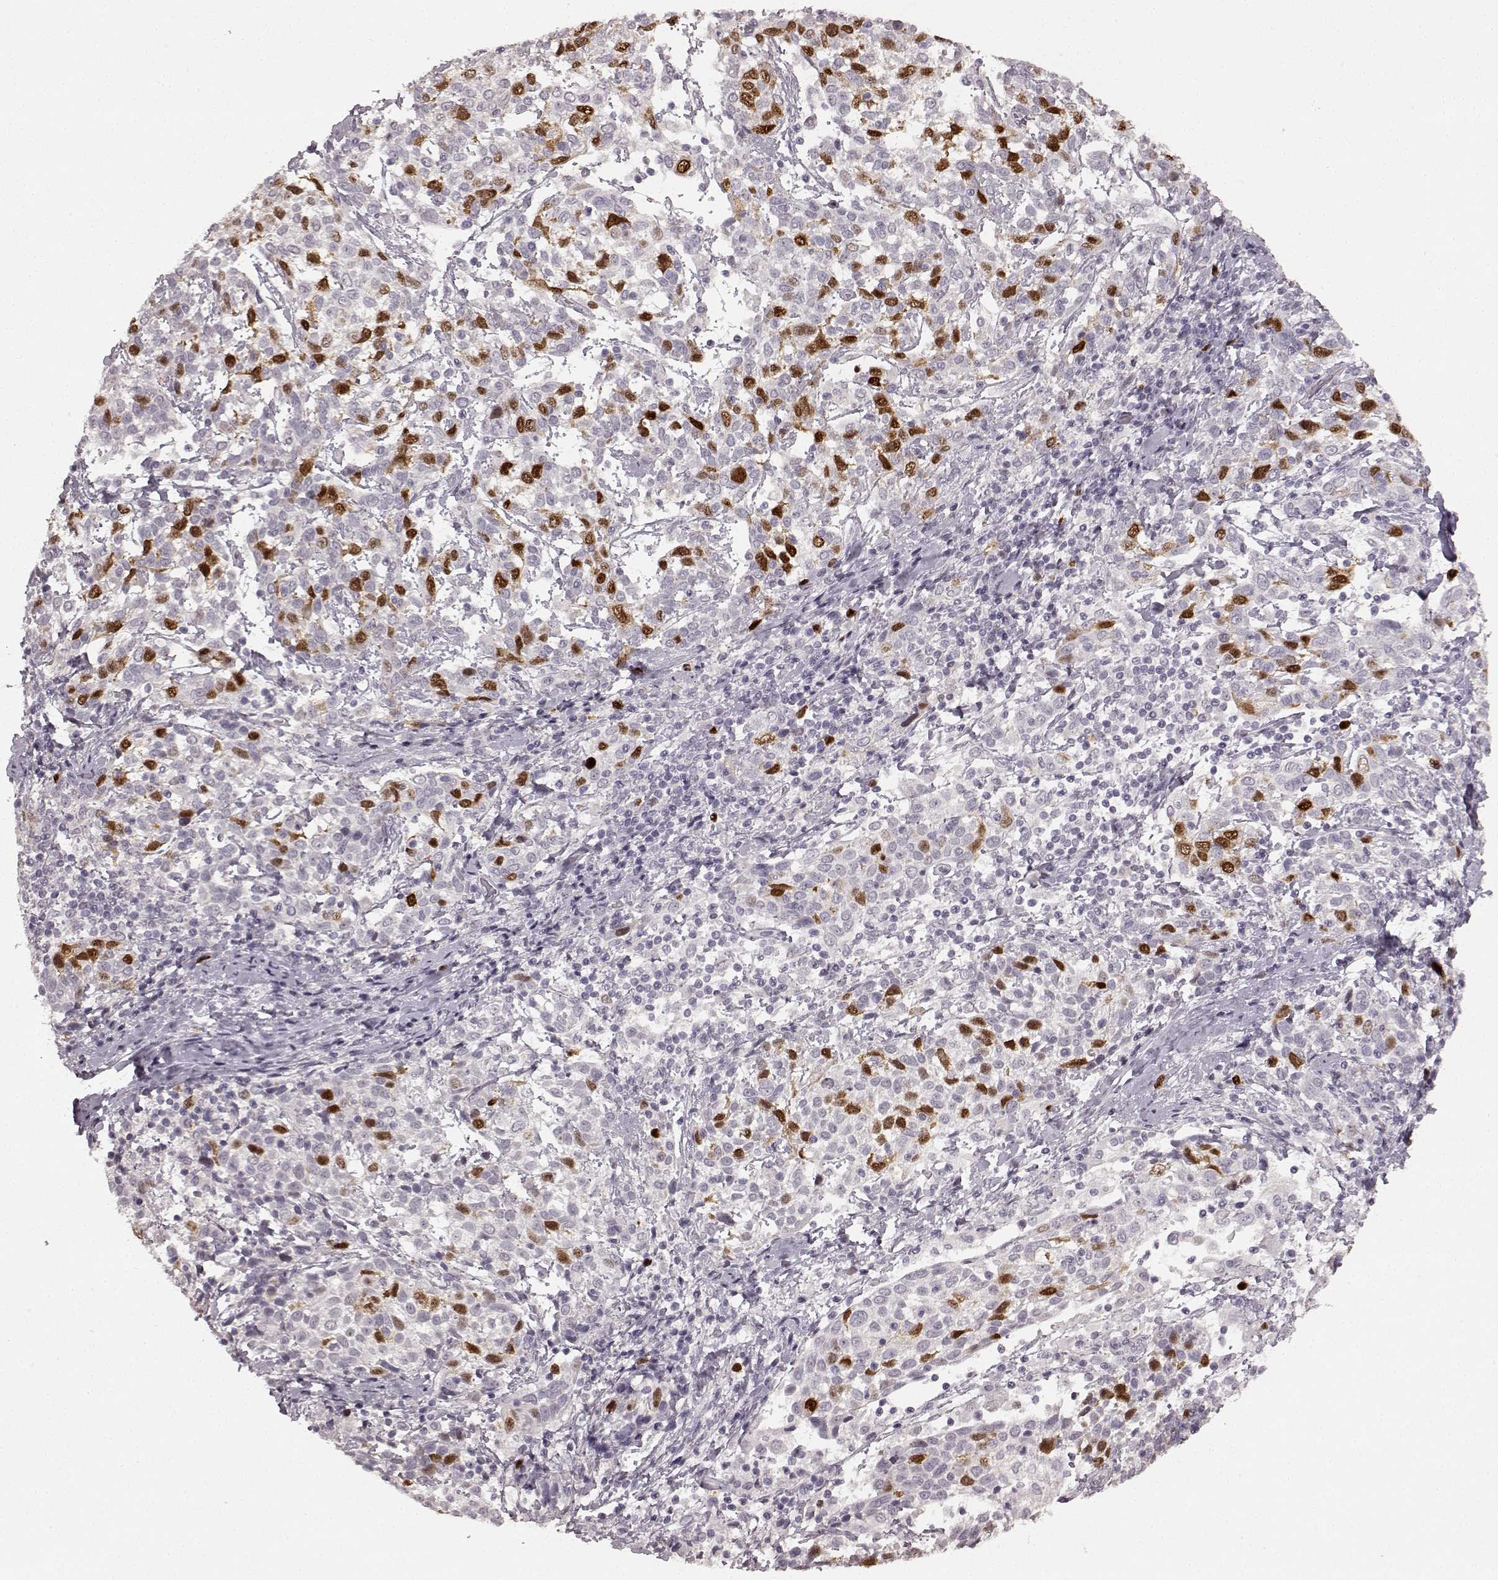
{"staining": {"intensity": "strong", "quantity": "25%-75%", "location": "nuclear"}, "tissue": "cervical cancer", "cell_type": "Tumor cells", "image_type": "cancer", "snomed": [{"axis": "morphology", "description": "Squamous cell carcinoma, NOS"}, {"axis": "topography", "description": "Cervix"}], "caption": "About 25%-75% of tumor cells in cervical cancer display strong nuclear protein staining as visualized by brown immunohistochemical staining.", "gene": "CCNA2", "patient": {"sex": "female", "age": 61}}